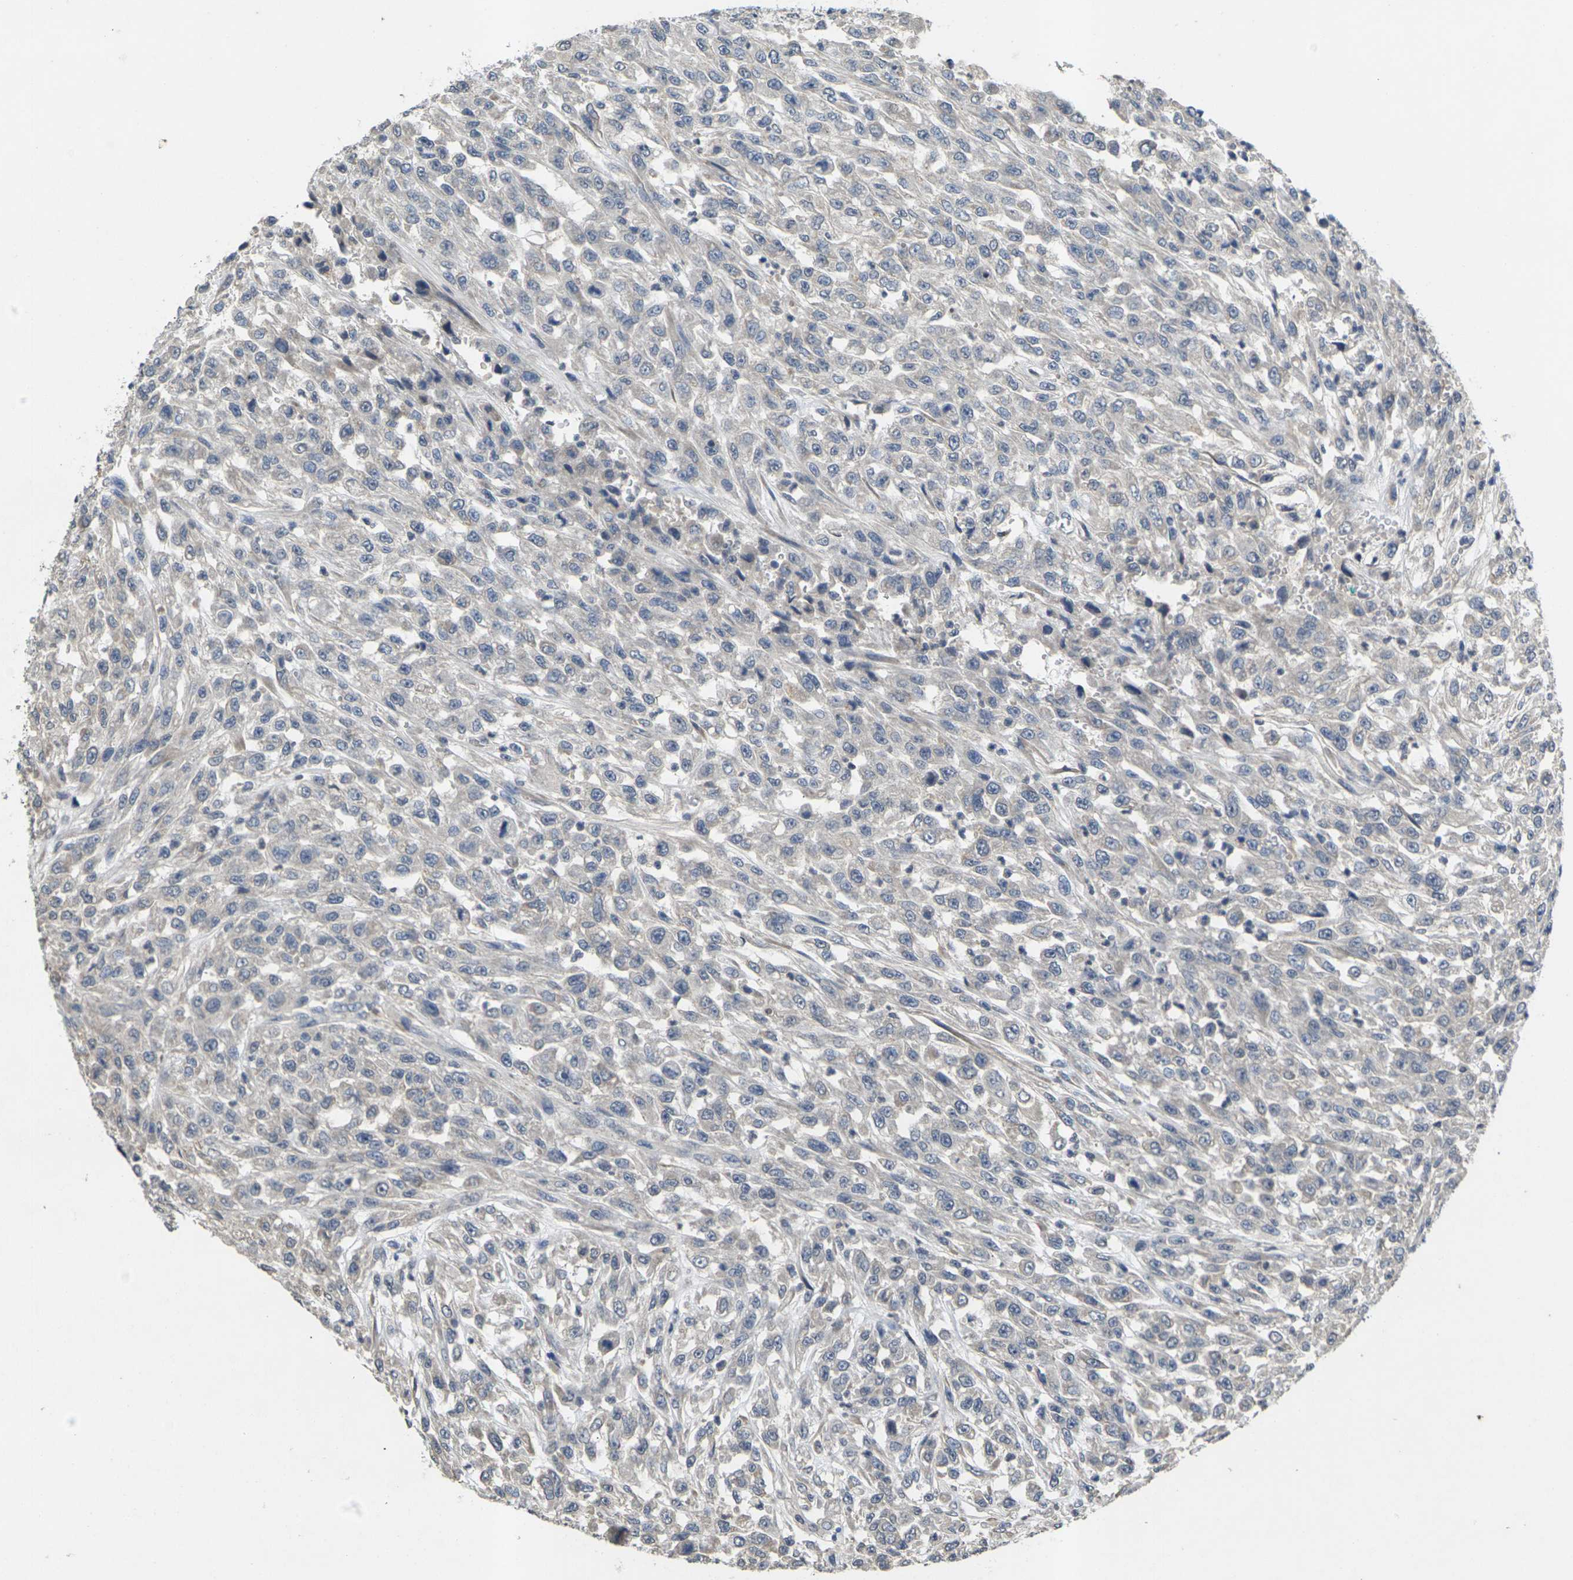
{"staining": {"intensity": "negative", "quantity": "none", "location": "none"}, "tissue": "urothelial cancer", "cell_type": "Tumor cells", "image_type": "cancer", "snomed": [{"axis": "morphology", "description": "Urothelial carcinoma, High grade"}, {"axis": "topography", "description": "Urinary bladder"}], "caption": "This is an immunohistochemistry histopathology image of urothelial cancer. There is no positivity in tumor cells.", "gene": "SLC2A2", "patient": {"sex": "male", "age": 46}}